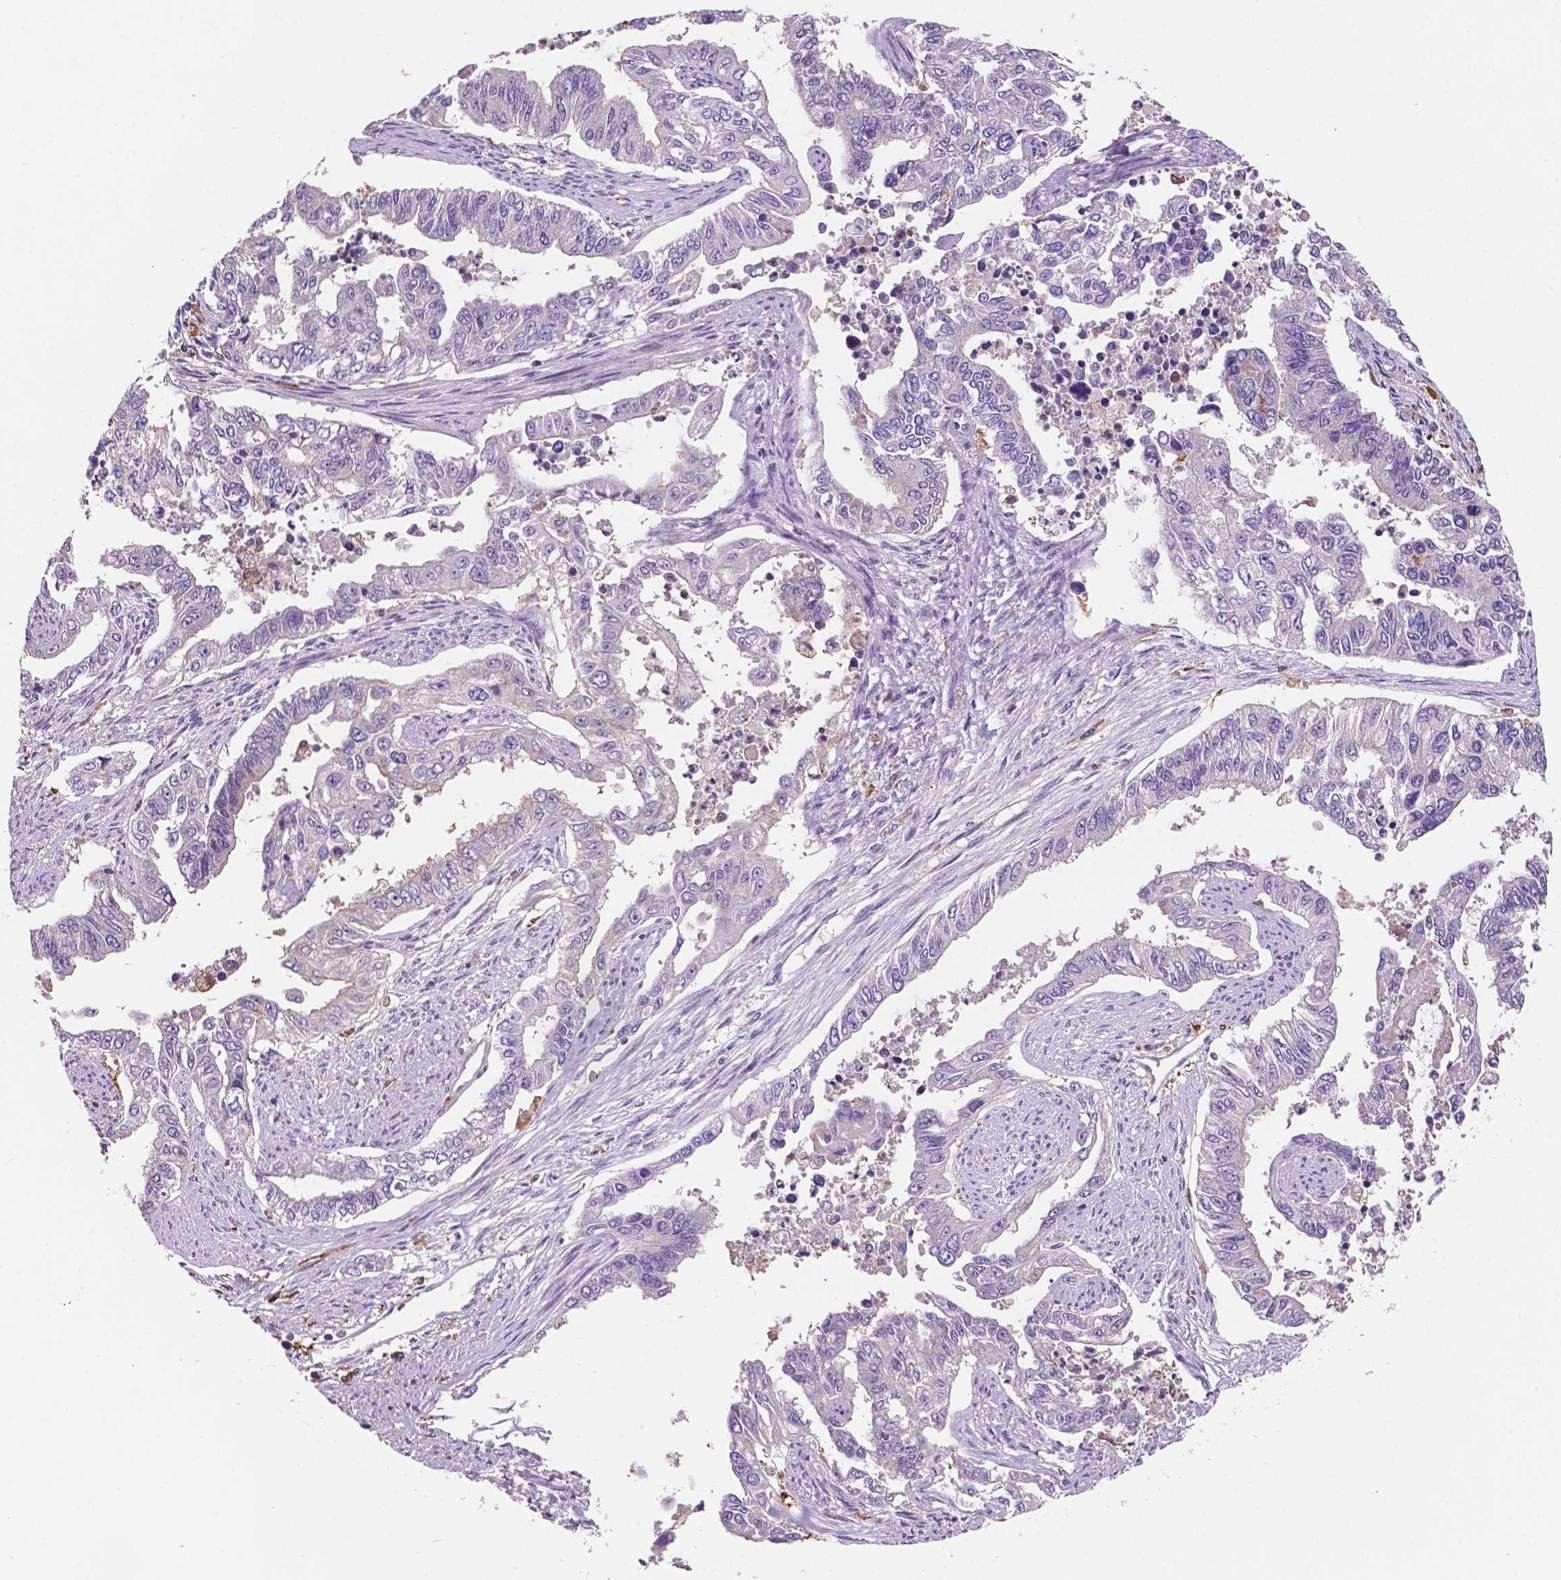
{"staining": {"intensity": "negative", "quantity": "none", "location": "none"}, "tissue": "endometrial cancer", "cell_type": "Tumor cells", "image_type": "cancer", "snomed": [{"axis": "morphology", "description": "Adenocarcinoma, NOS"}, {"axis": "topography", "description": "Uterus"}], "caption": "A high-resolution micrograph shows IHC staining of endometrial cancer, which demonstrates no significant staining in tumor cells. (IHC, brightfield microscopy, high magnification).", "gene": "MKRN2OS", "patient": {"sex": "female", "age": 59}}